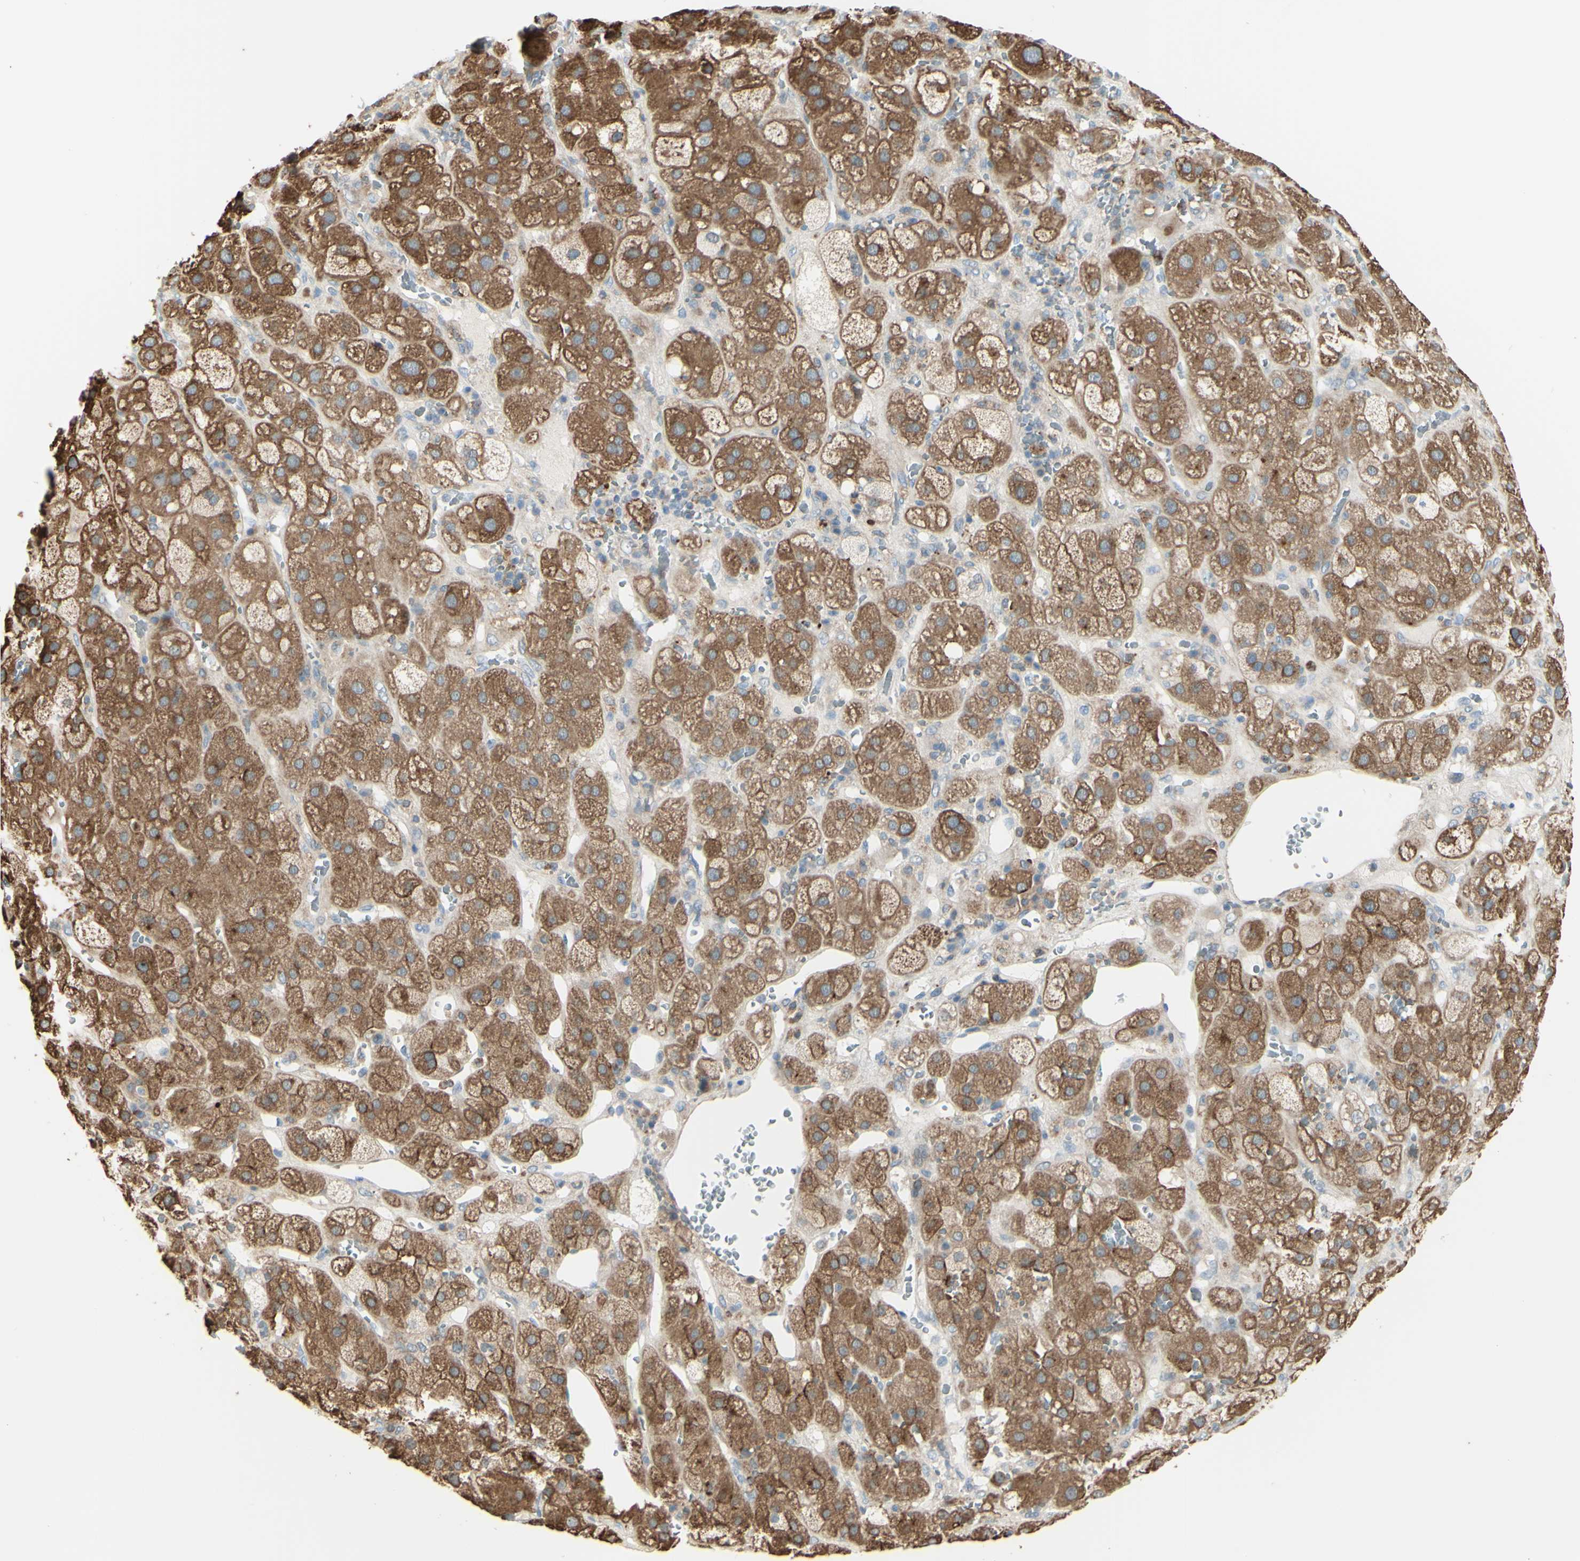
{"staining": {"intensity": "moderate", "quantity": ">75%", "location": "cytoplasmic/membranous"}, "tissue": "adrenal gland", "cell_type": "Glandular cells", "image_type": "normal", "snomed": [{"axis": "morphology", "description": "Normal tissue, NOS"}, {"axis": "topography", "description": "Adrenal gland"}], "caption": "Glandular cells demonstrate medium levels of moderate cytoplasmic/membranous positivity in about >75% of cells in normal adrenal gland. The staining is performed using DAB brown chromogen to label protein expression. The nuclei are counter-stained blue using hematoxylin.", "gene": "LMTK2", "patient": {"sex": "female", "age": 47}}